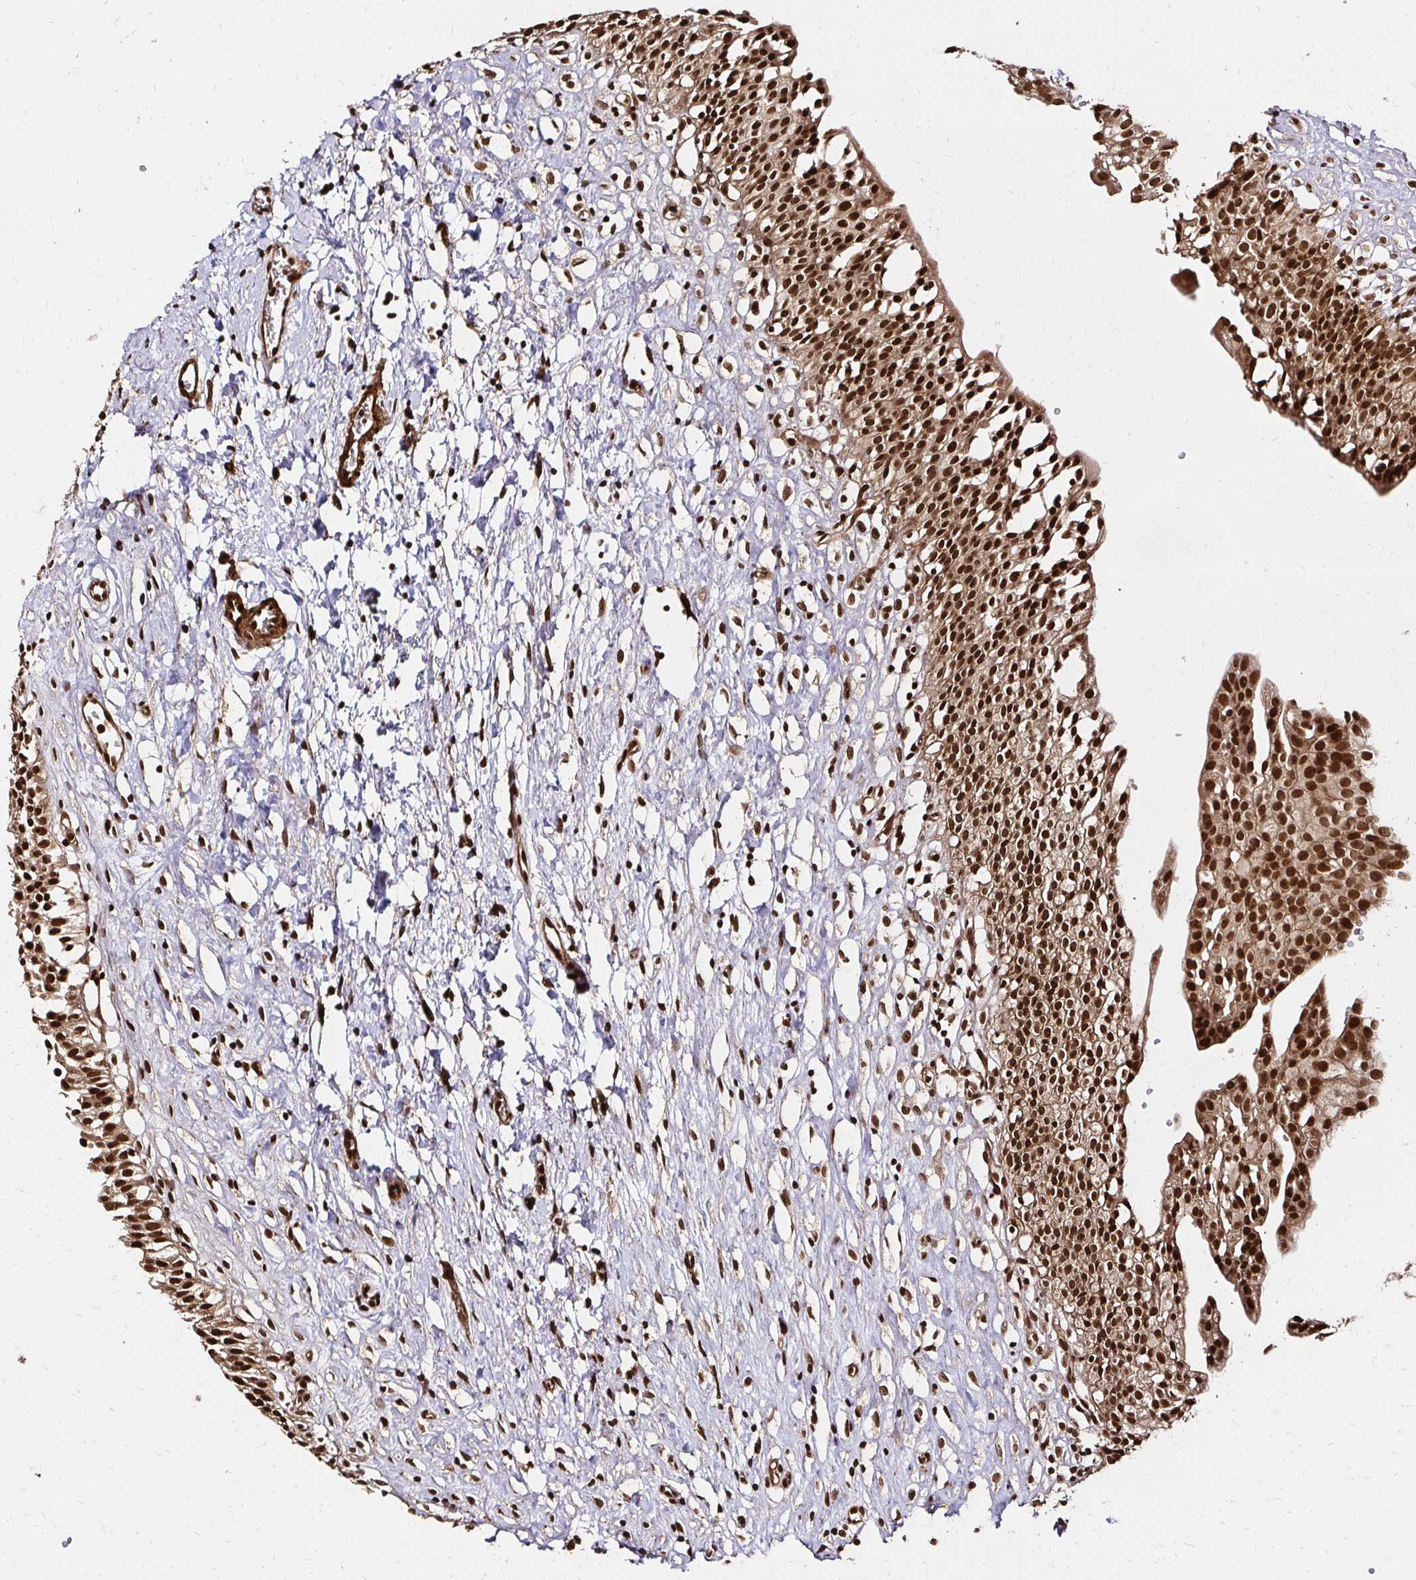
{"staining": {"intensity": "strong", "quantity": ">75%", "location": "cytoplasmic/membranous,nuclear"}, "tissue": "urinary bladder", "cell_type": "Urothelial cells", "image_type": "normal", "snomed": [{"axis": "morphology", "description": "Normal tissue, NOS"}, {"axis": "topography", "description": "Urinary bladder"}], "caption": "Human urinary bladder stained for a protein (brown) exhibits strong cytoplasmic/membranous,nuclear positive expression in about >75% of urothelial cells.", "gene": "GLYR1", "patient": {"sex": "male", "age": 51}}